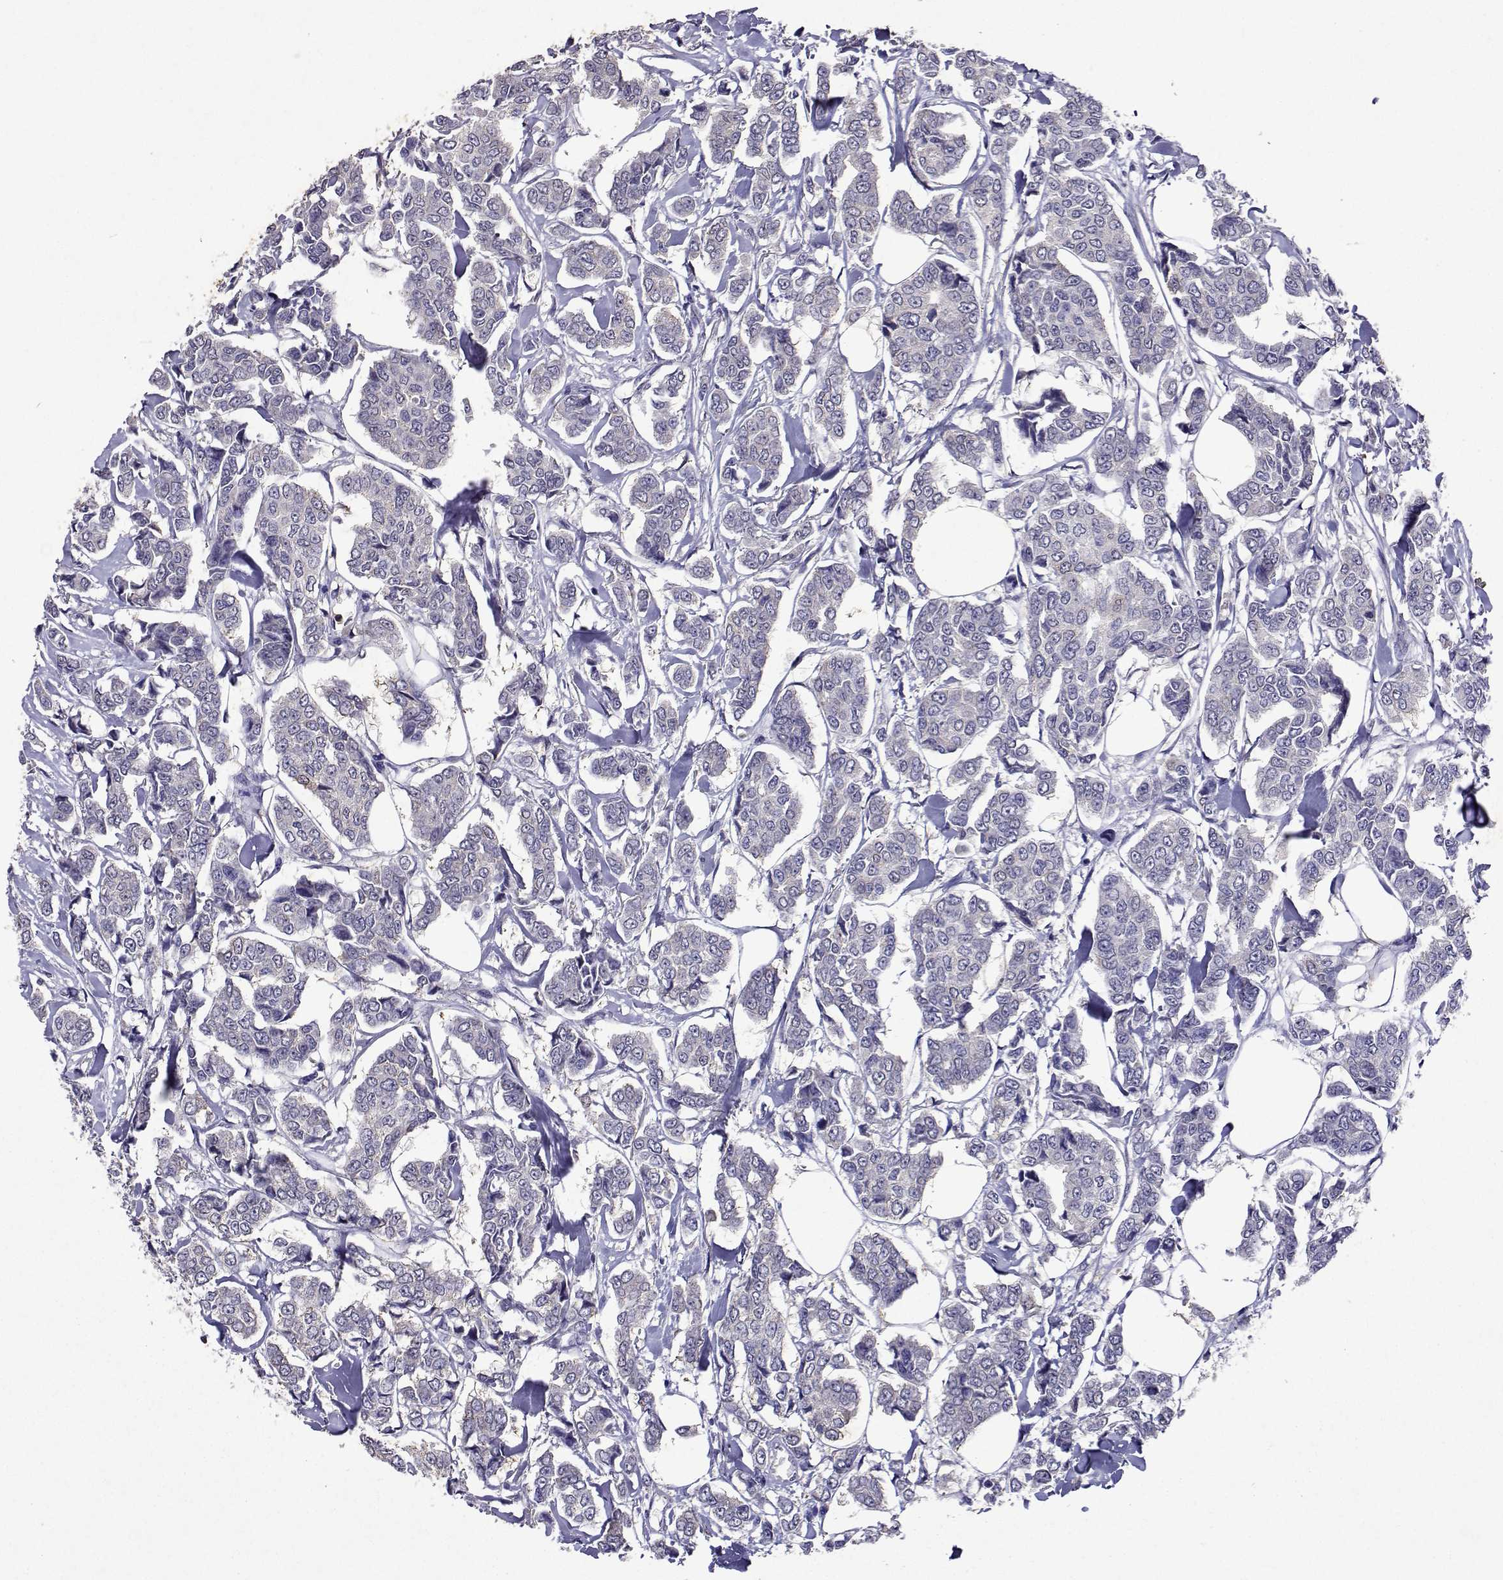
{"staining": {"intensity": "negative", "quantity": "none", "location": "none"}, "tissue": "breast cancer", "cell_type": "Tumor cells", "image_type": "cancer", "snomed": [{"axis": "morphology", "description": "Duct carcinoma"}, {"axis": "topography", "description": "Breast"}], "caption": "Histopathology image shows no significant protein staining in tumor cells of invasive ductal carcinoma (breast).", "gene": "APAF1", "patient": {"sex": "female", "age": 94}}